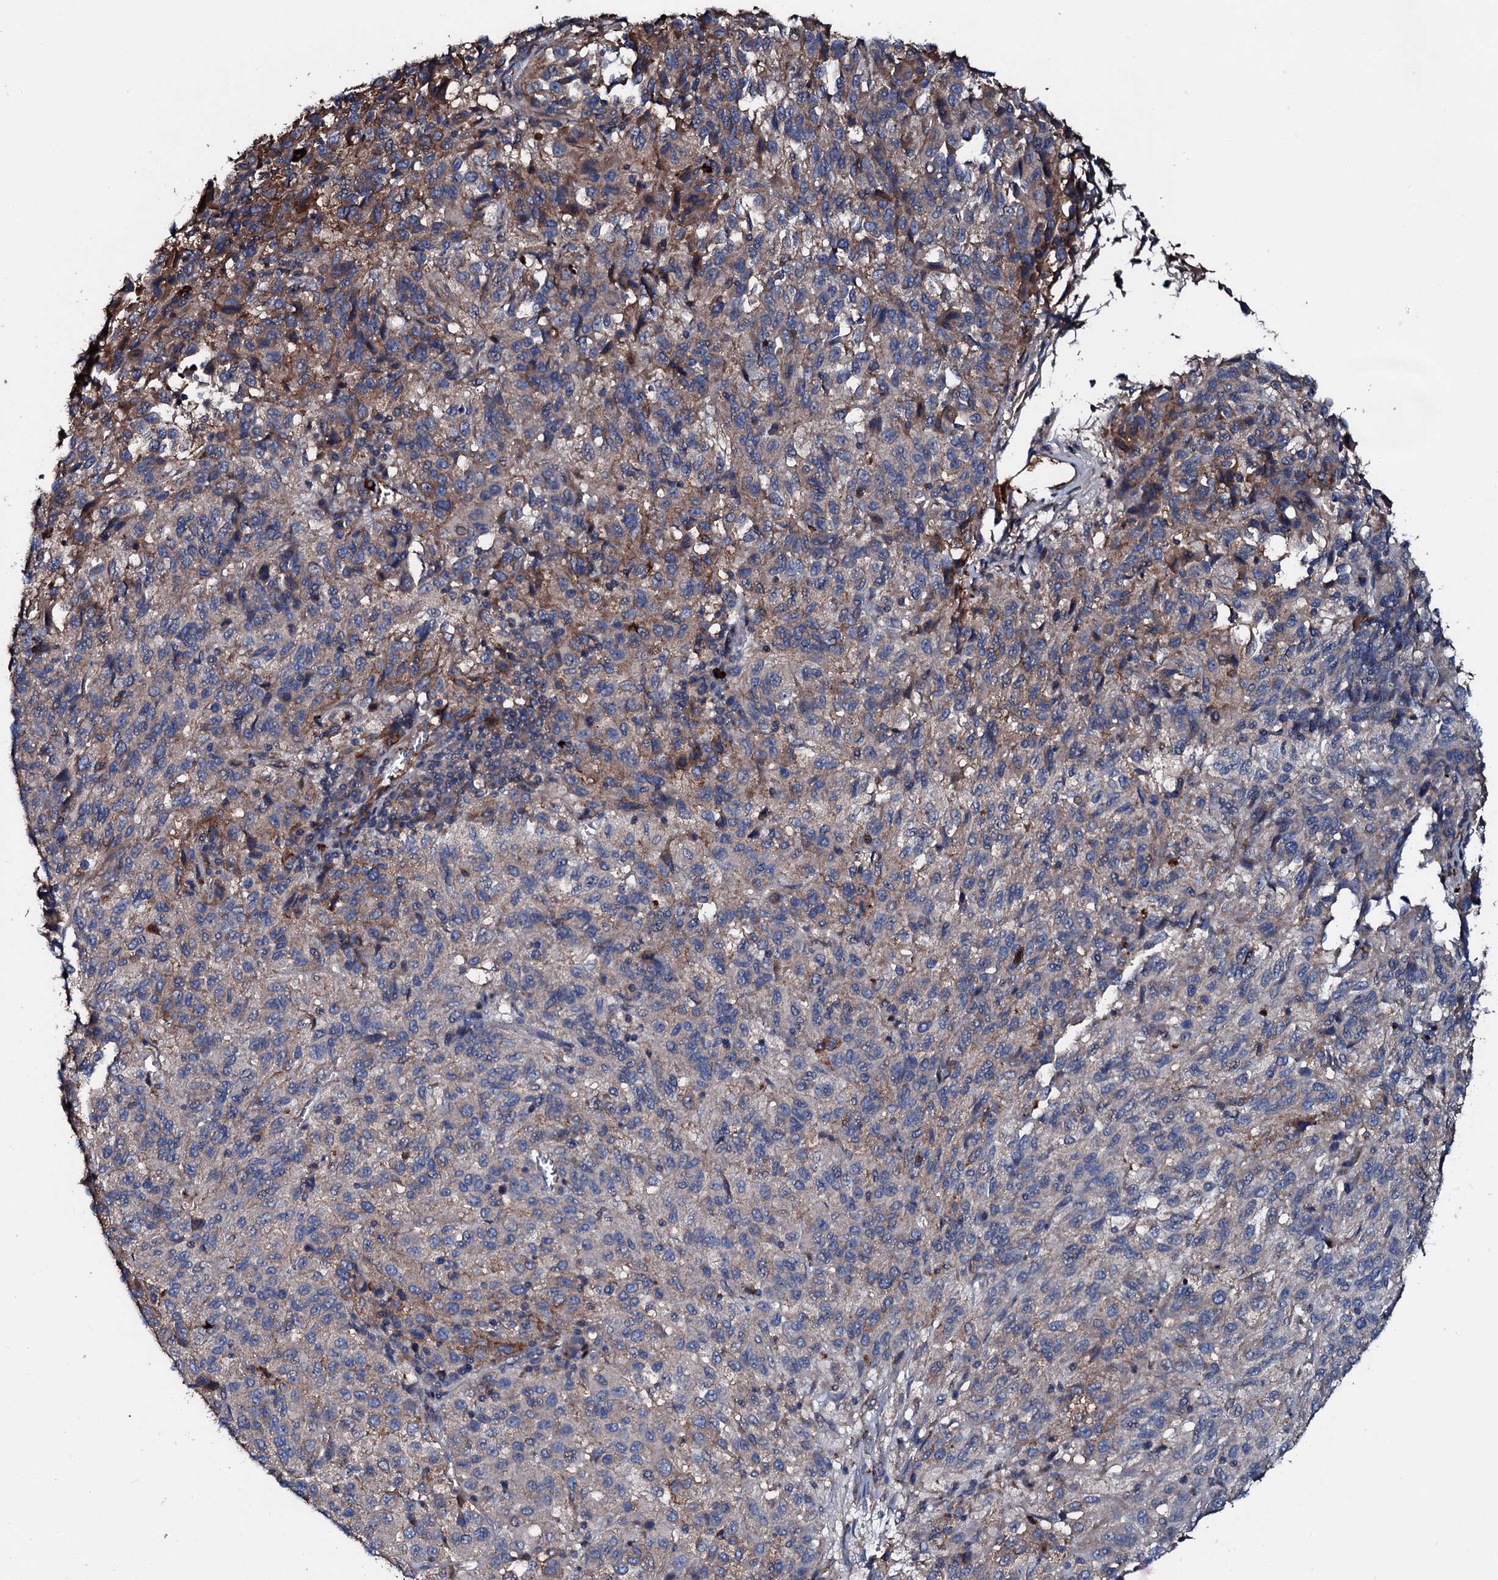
{"staining": {"intensity": "moderate", "quantity": "<25%", "location": "cytoplasmic/membranous"}, "tissue": "melanoma", "cell_type": "Tumor cells", "image_type": "cancer", "snomed": [{"axis": "morphology", "description": "Malignant melanoma, Metastatic site"}, {"axis": "topography", "description": "Lung"}], "caption": "Immunohistochemistry of human melanoma demonstrates low levels of moderate cytoplasmic/membranous positivity in approximately <25% of tumor cells. (DAB (3,3'-diaminobenzidine) IHC, brown staining for protein, blue staining for nuclei).", "gene": "NEK1", "patient": {"sex": "male", "age": 64}}